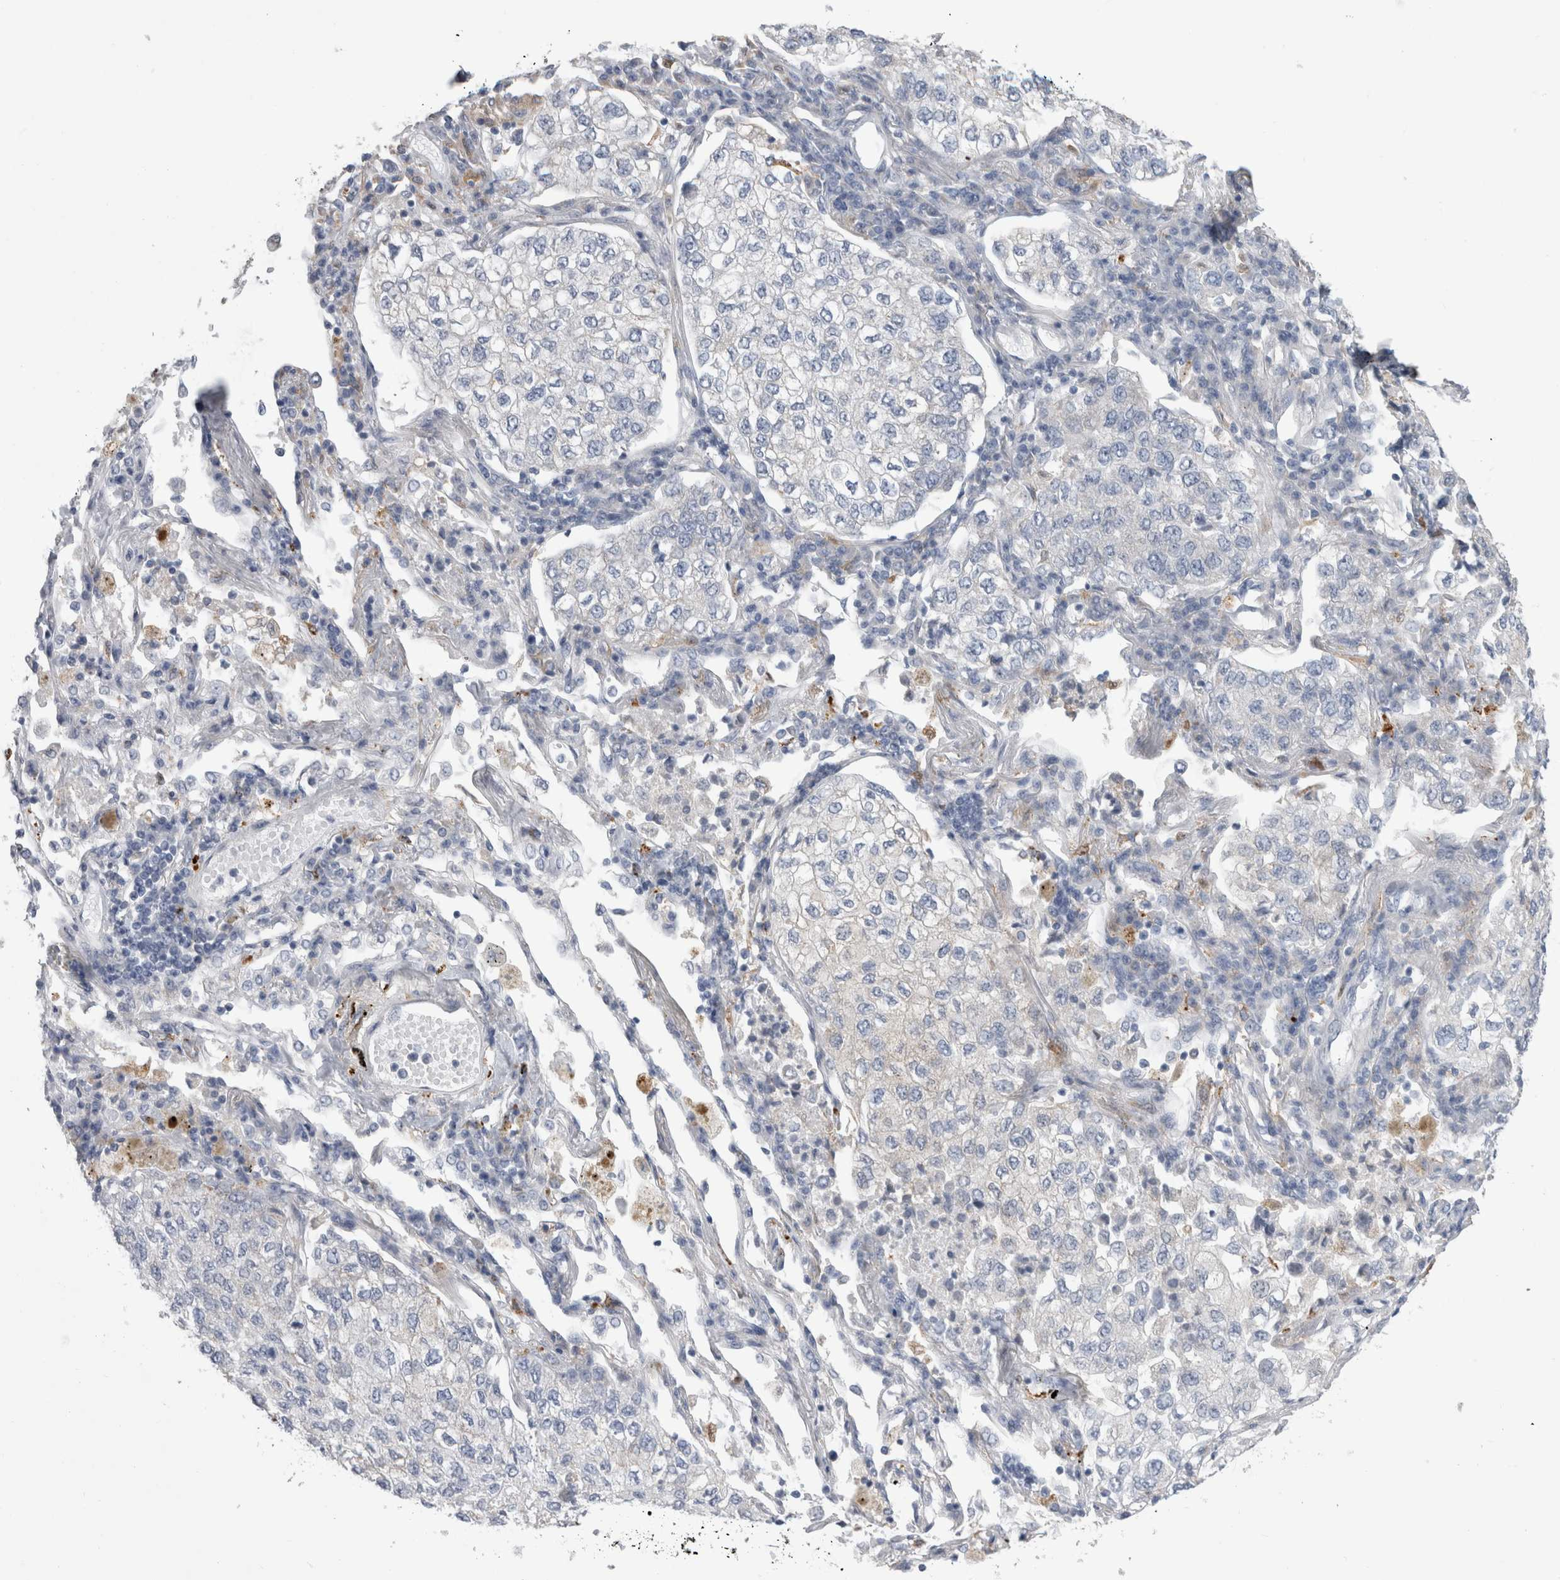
{"staining": {"intensity": "negative", "quantity": "none", "location": "none"}, "tissue": "lung cancer", "cell_type": "Tumor cells", "image_type": "cancer", "snomed": [{"axis": "morphology", "description": "Adenocarcinoma, NOS"}, {"axis": "topography", "description": "Lung"}], "caption": "IHC of lung cancer (adenocarcinoma) exhibits no expression in tumor cells. Nuclei are stained in blue.", "gene": "GATM", "patient": {"sex": "male", "age": 63}}